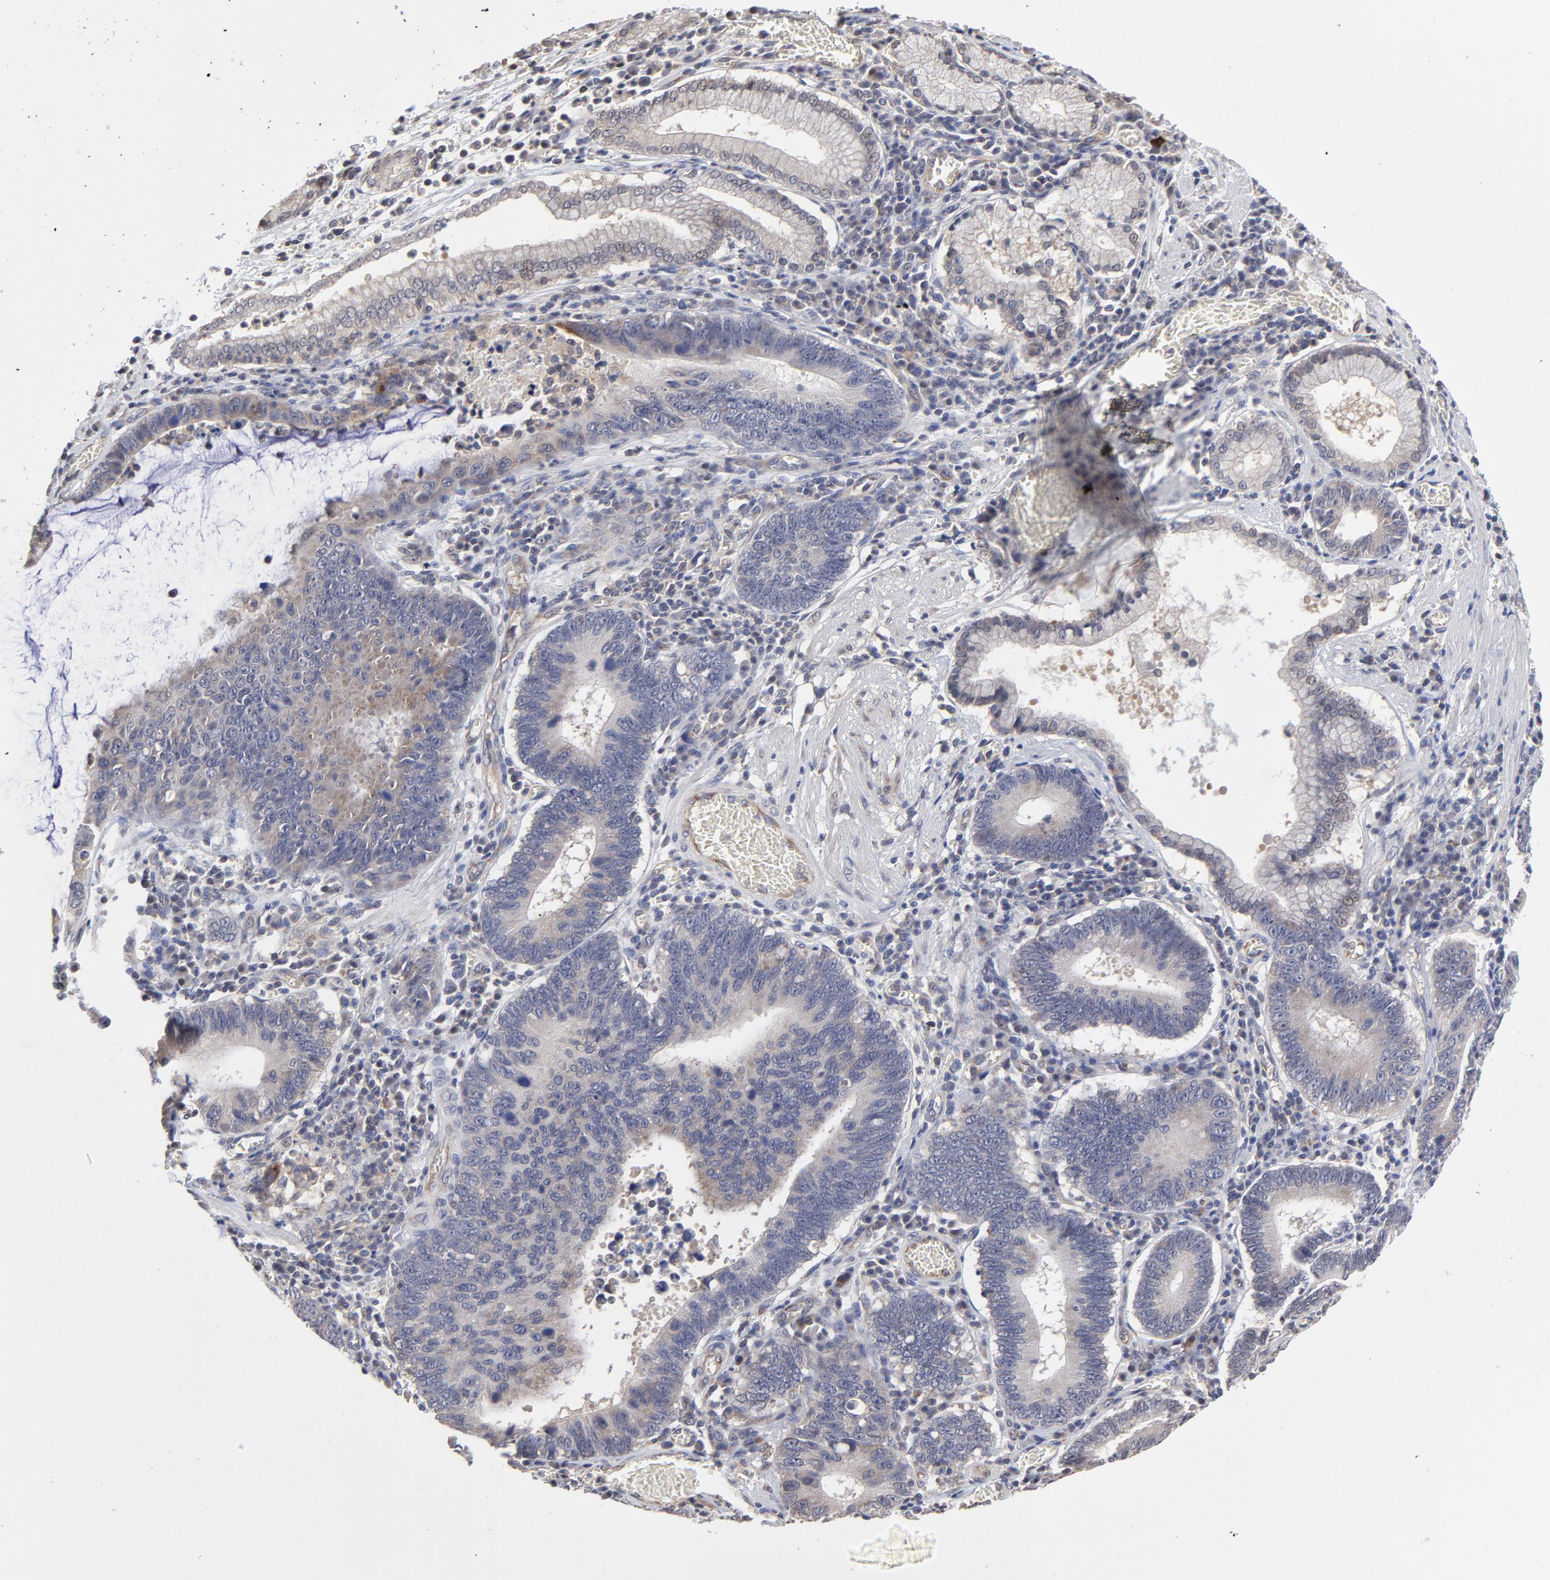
{"staining": {"intensity": "weak", "quantity": ">75%", "location": "cytoplasmic/membranous"}, "tissue": "stomach cancer", "cell_type": "Tumor cells", "image_type": "cancer", "snomed": [{"axis": "morphology", "description": "Adenocarcinoma, NOS"}, {"axis": "topography", "description": "Stomach"}, {"axis": "topography", "description": "Gastric cardia"}], "caption": "DAB (3,3'-diaminobenzidine) immunohistochemical staining of human stomach cancer exhibits weak cytoplasmic/membranous protein positivity in about >75% of tumor cells.", "gene": "ZNF157", "patient": {"sex": "male", "age": 59}}